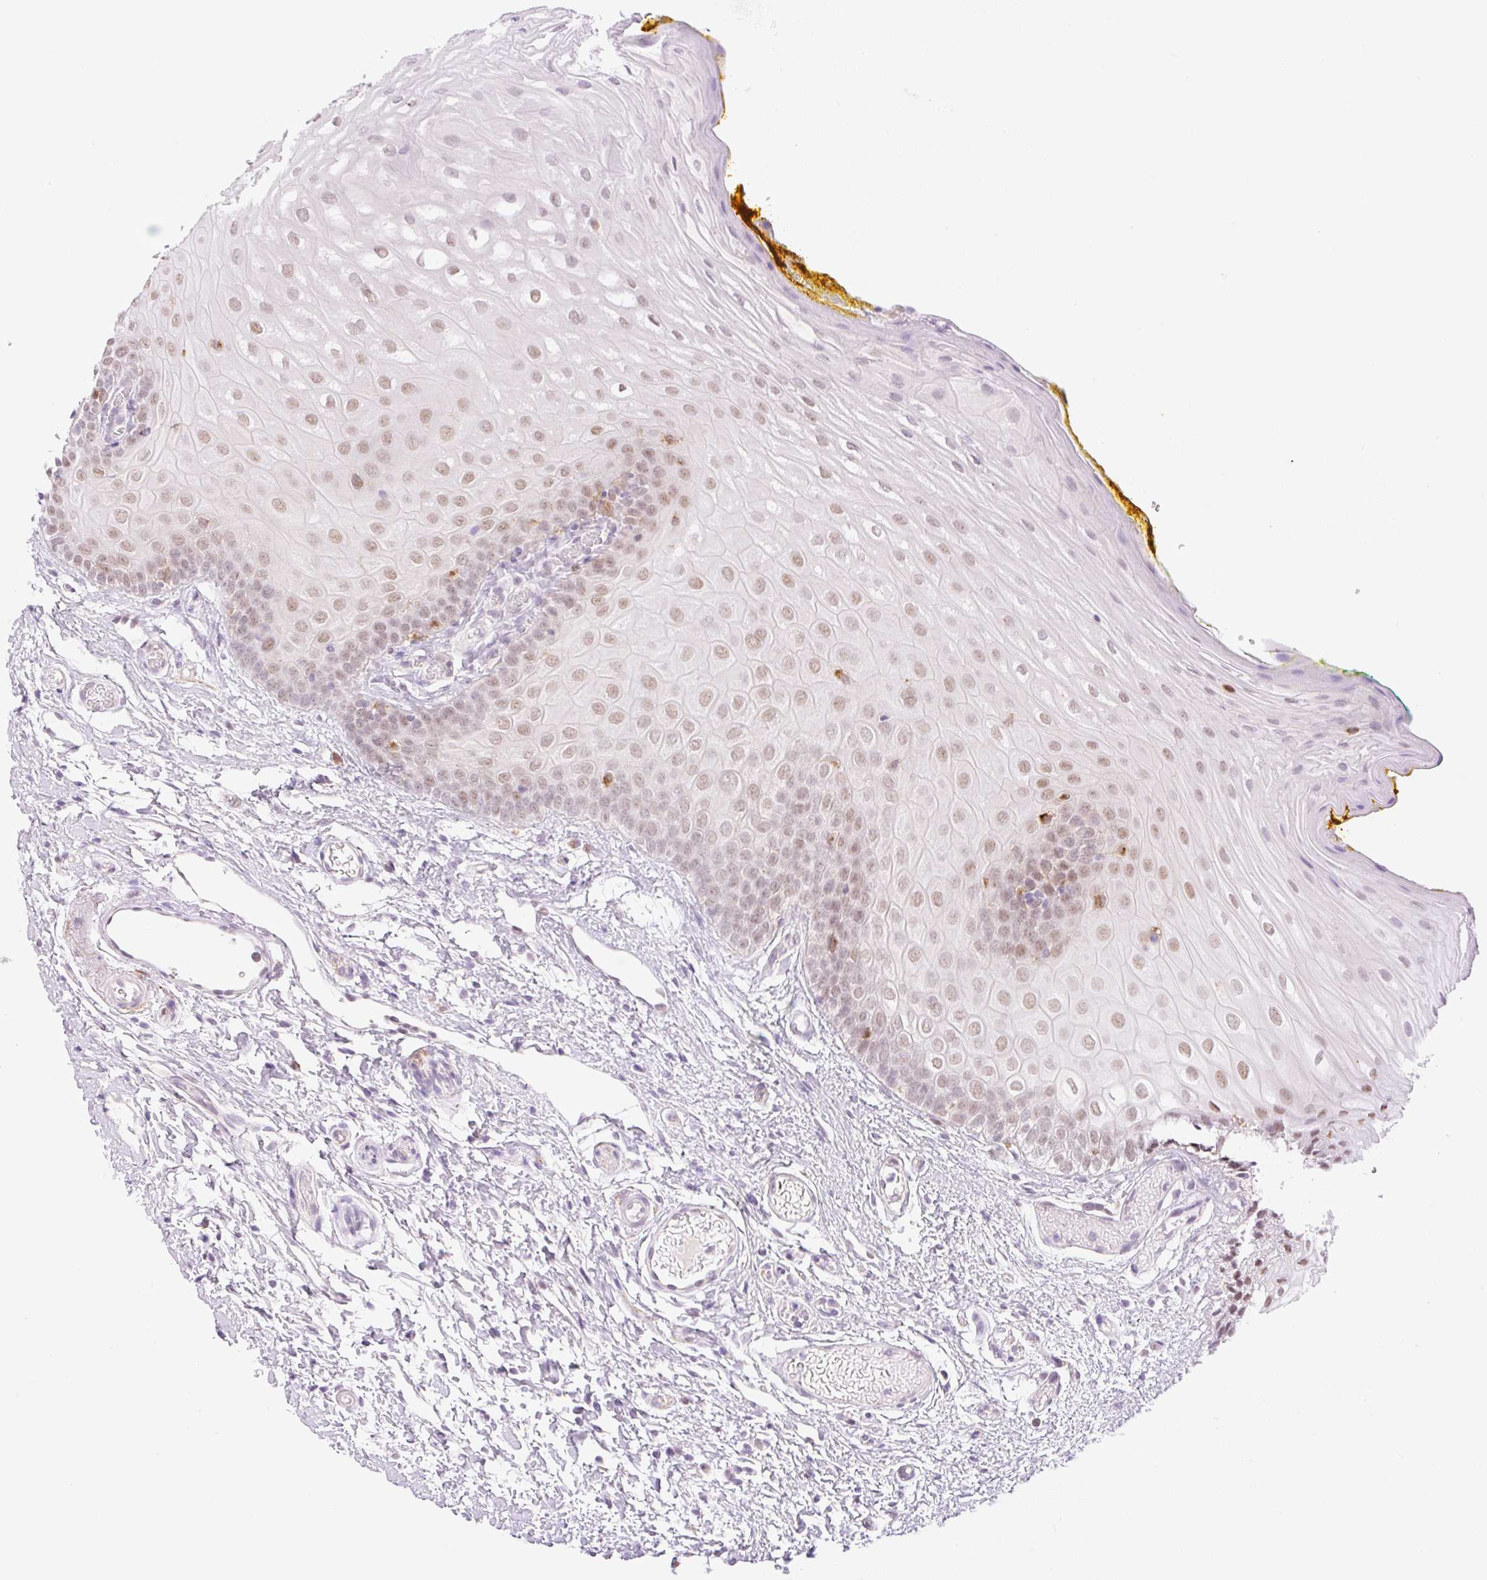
{"staining": {"intensity": "moderate", "quantity": ">75%", "location": "nuclear"}, "tissue": "oral mucosa", "cell_type": "Squamous epithelial cells", "image_type": "normal", "snomed": [{"axis": "morphology", "description": "Normal tissue, NOS"}, {"axis": "topography", "description": "Oral tissue"}, {"axis": "topography", "description": "Tounge, NOS"}], "caption": "The histopathology image demonstrates staining of normal oral mucosa, revealing moderate nuclear protein expression (brown color) within squamous epithelial cells.", "gene": "PALM3", "patient": {"sex": "female", "age": 60}}